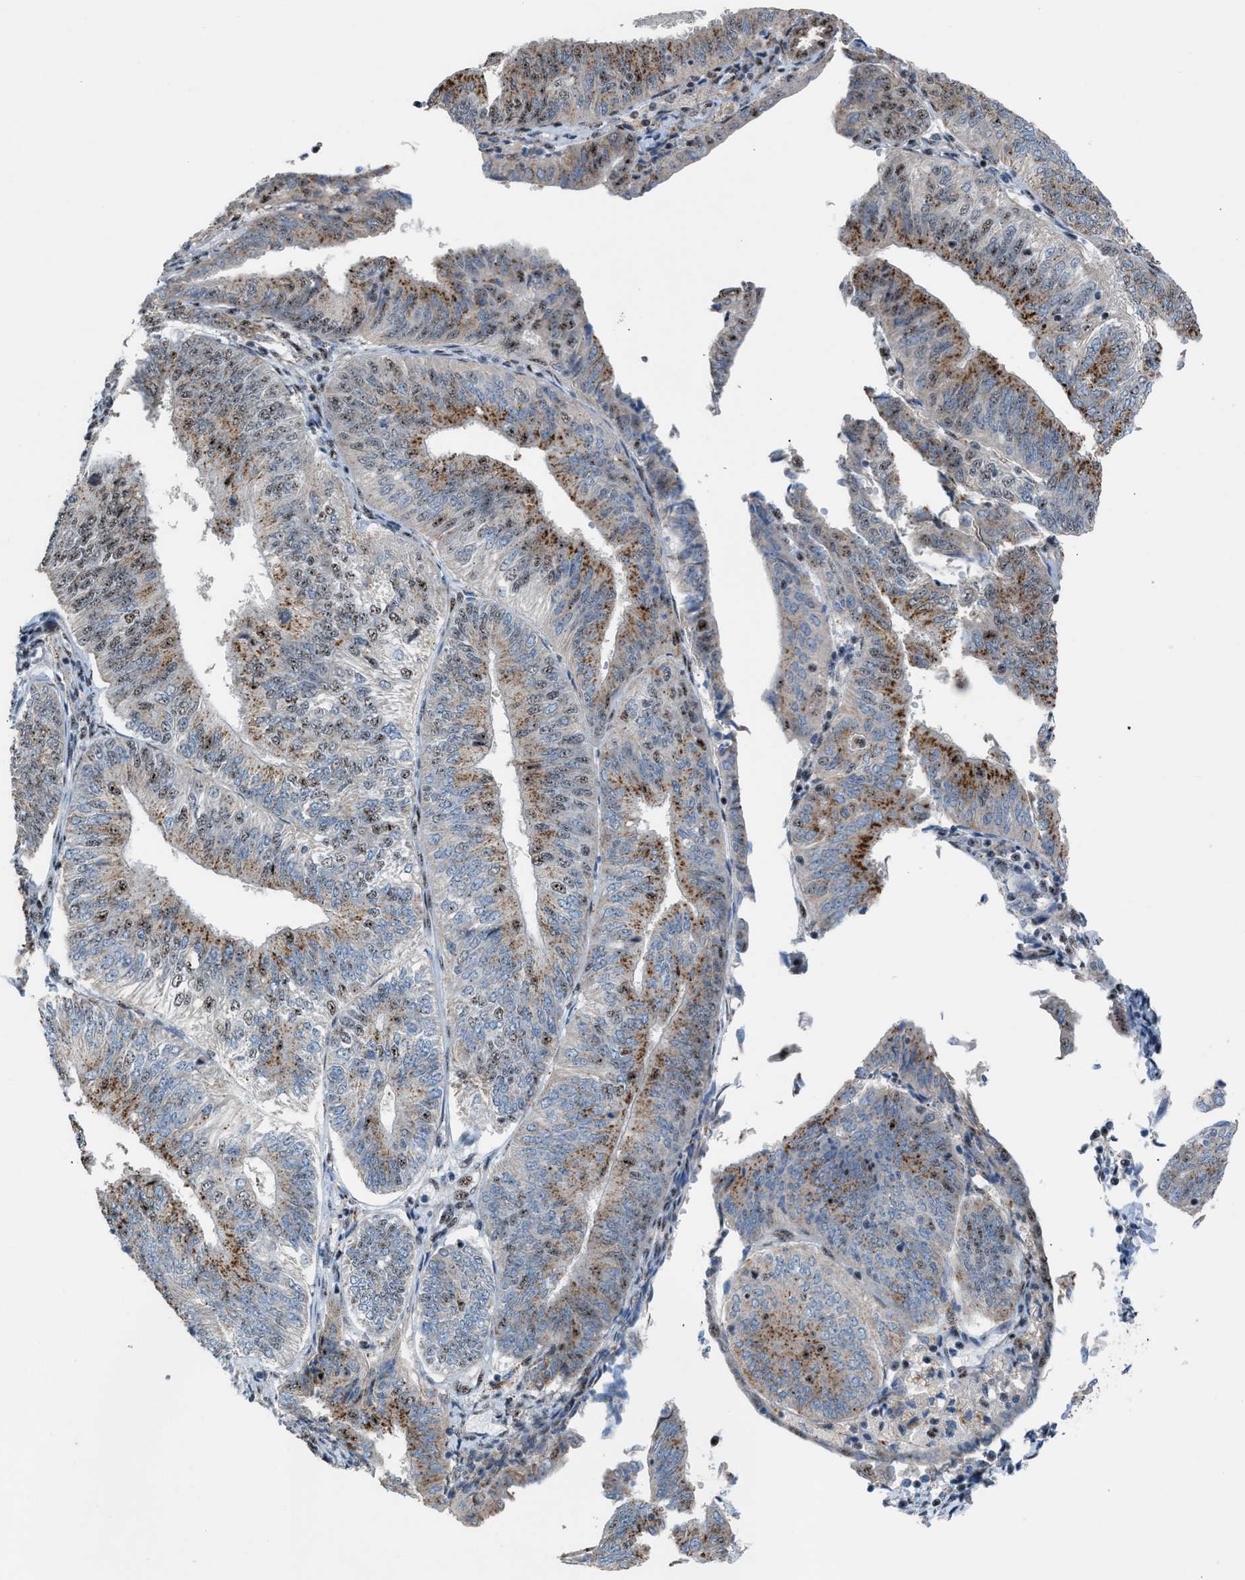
{"staining": {"intensity": "moderate", "quantity": ">75%", "location": "cytoplasmic/membranous,nuclear"}, "tissue": "endometrial cancer", "cell_type": "Tumor cells", "image_type": "cancer", "snomed": [{"axis": "morphology", "description": "Adenocarcinoma, NOS"}, {"axis": "topography", "description": "Endometrium"}], "caption": "Immunohistochemistry (IHC) of endometrial cancer shows medium levels of moderate cytoplasmic/membranous and nuclear positivity in about >75% of tumor cells. The staining was performed using DAB (3,3'-diaminobenzidine), with brown indicating positive protein expression. Nuclei are stained blue with hematoxylin.", "gene": "CENPP", "patient": {"sex": "female", "age": 58}}